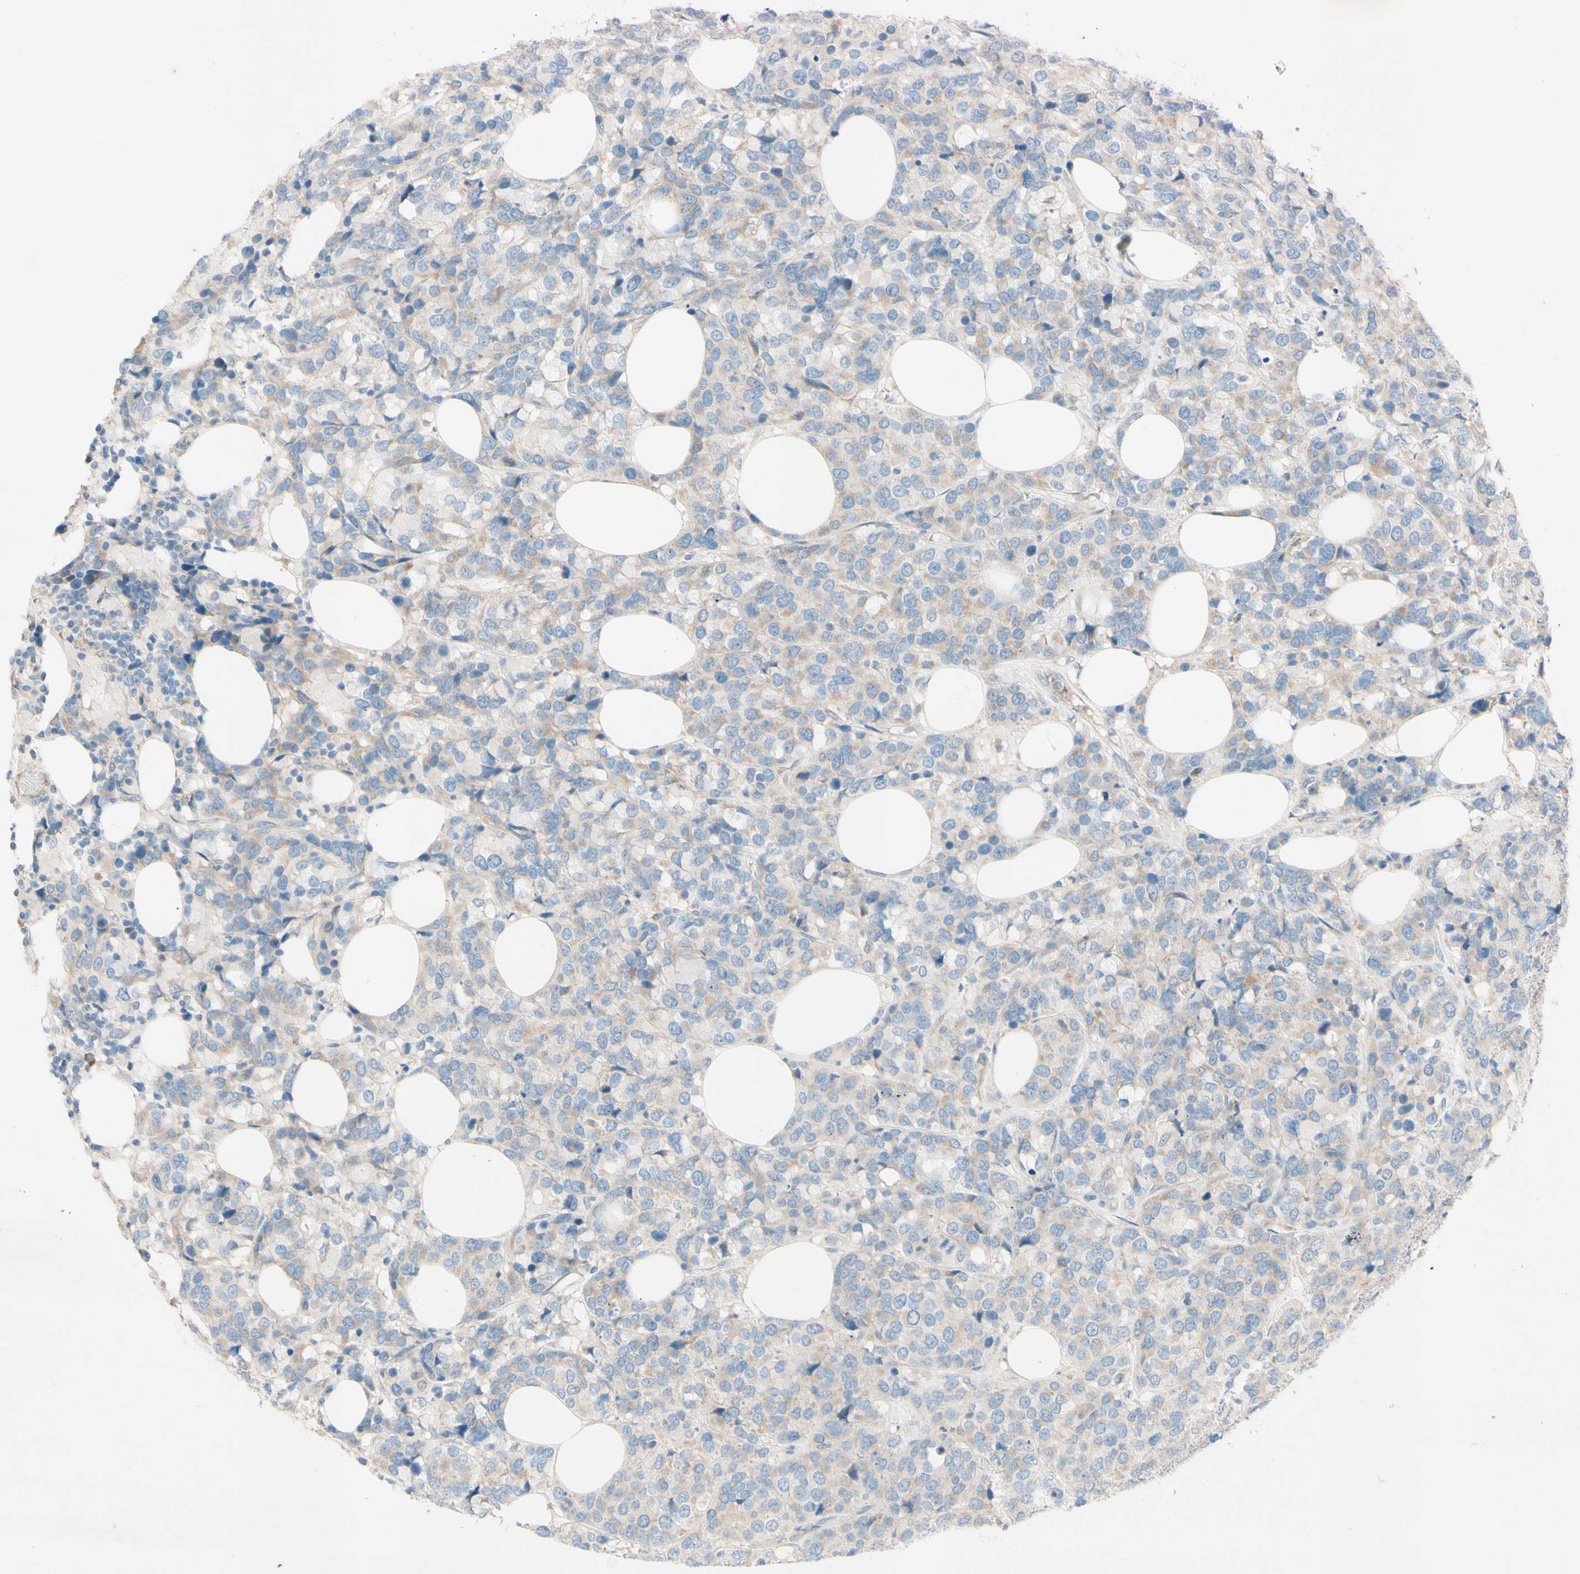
{"staining": {"intensity": "weak", "quantity": "25%-75%", "location": "cytoplasmic/membranous"}, "tissue": "breast cancer", "cell_type": "Tumor cells", "image_type": "cancer", "snomed": [{"axis": "morphology", "description": "Lobular carcinoma"}, {"axis": "topography", "description": "Breast"}], "caption": "This image exhibits IHC staining of human breast lobular carcinoma, with low weak cytoplasmic/membranous positivity in about 25%-75% of tumor cells.", "gene": "IL2", "patient": {"sex": "female", "age": 59}}